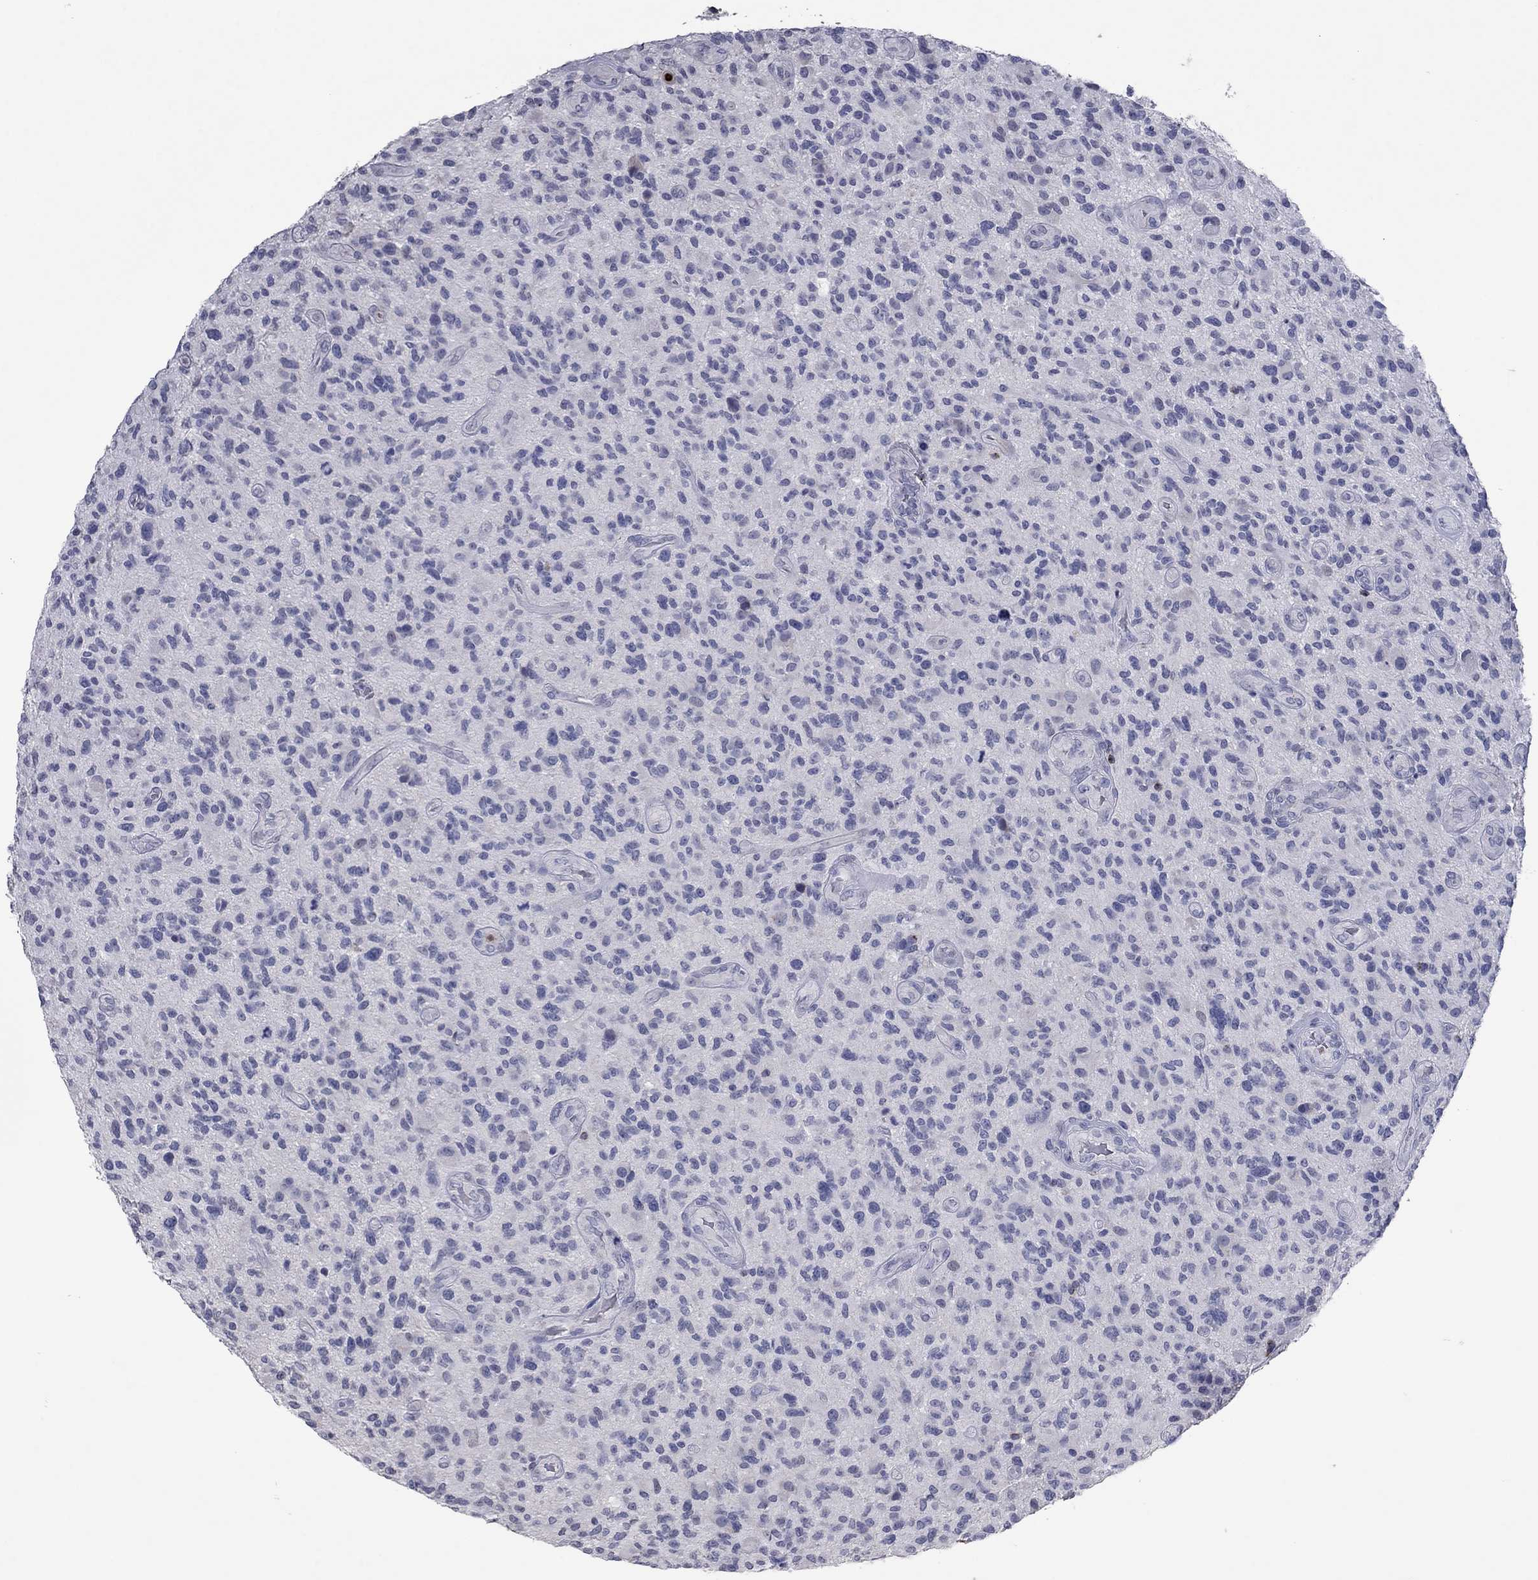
{"staining": {"intensity": "negative", "quantity": "none", "location": "none"}, "tissue": "glioma", "cell_type": "Tumor cells", "image_type": "cancer", "snomed": [{"axis": "morphology", "description": "Glioma, malignant, High grade"}, {"axis": "topography", "description": "Brain"}], "caption": "High power microscopy micrograph of an IHC micrograph of high-grade glioma (malignant), revealing no significant expression in tumor cells.", "gene": "CCL5", "patient": {"sex": "male", "age": 47}}